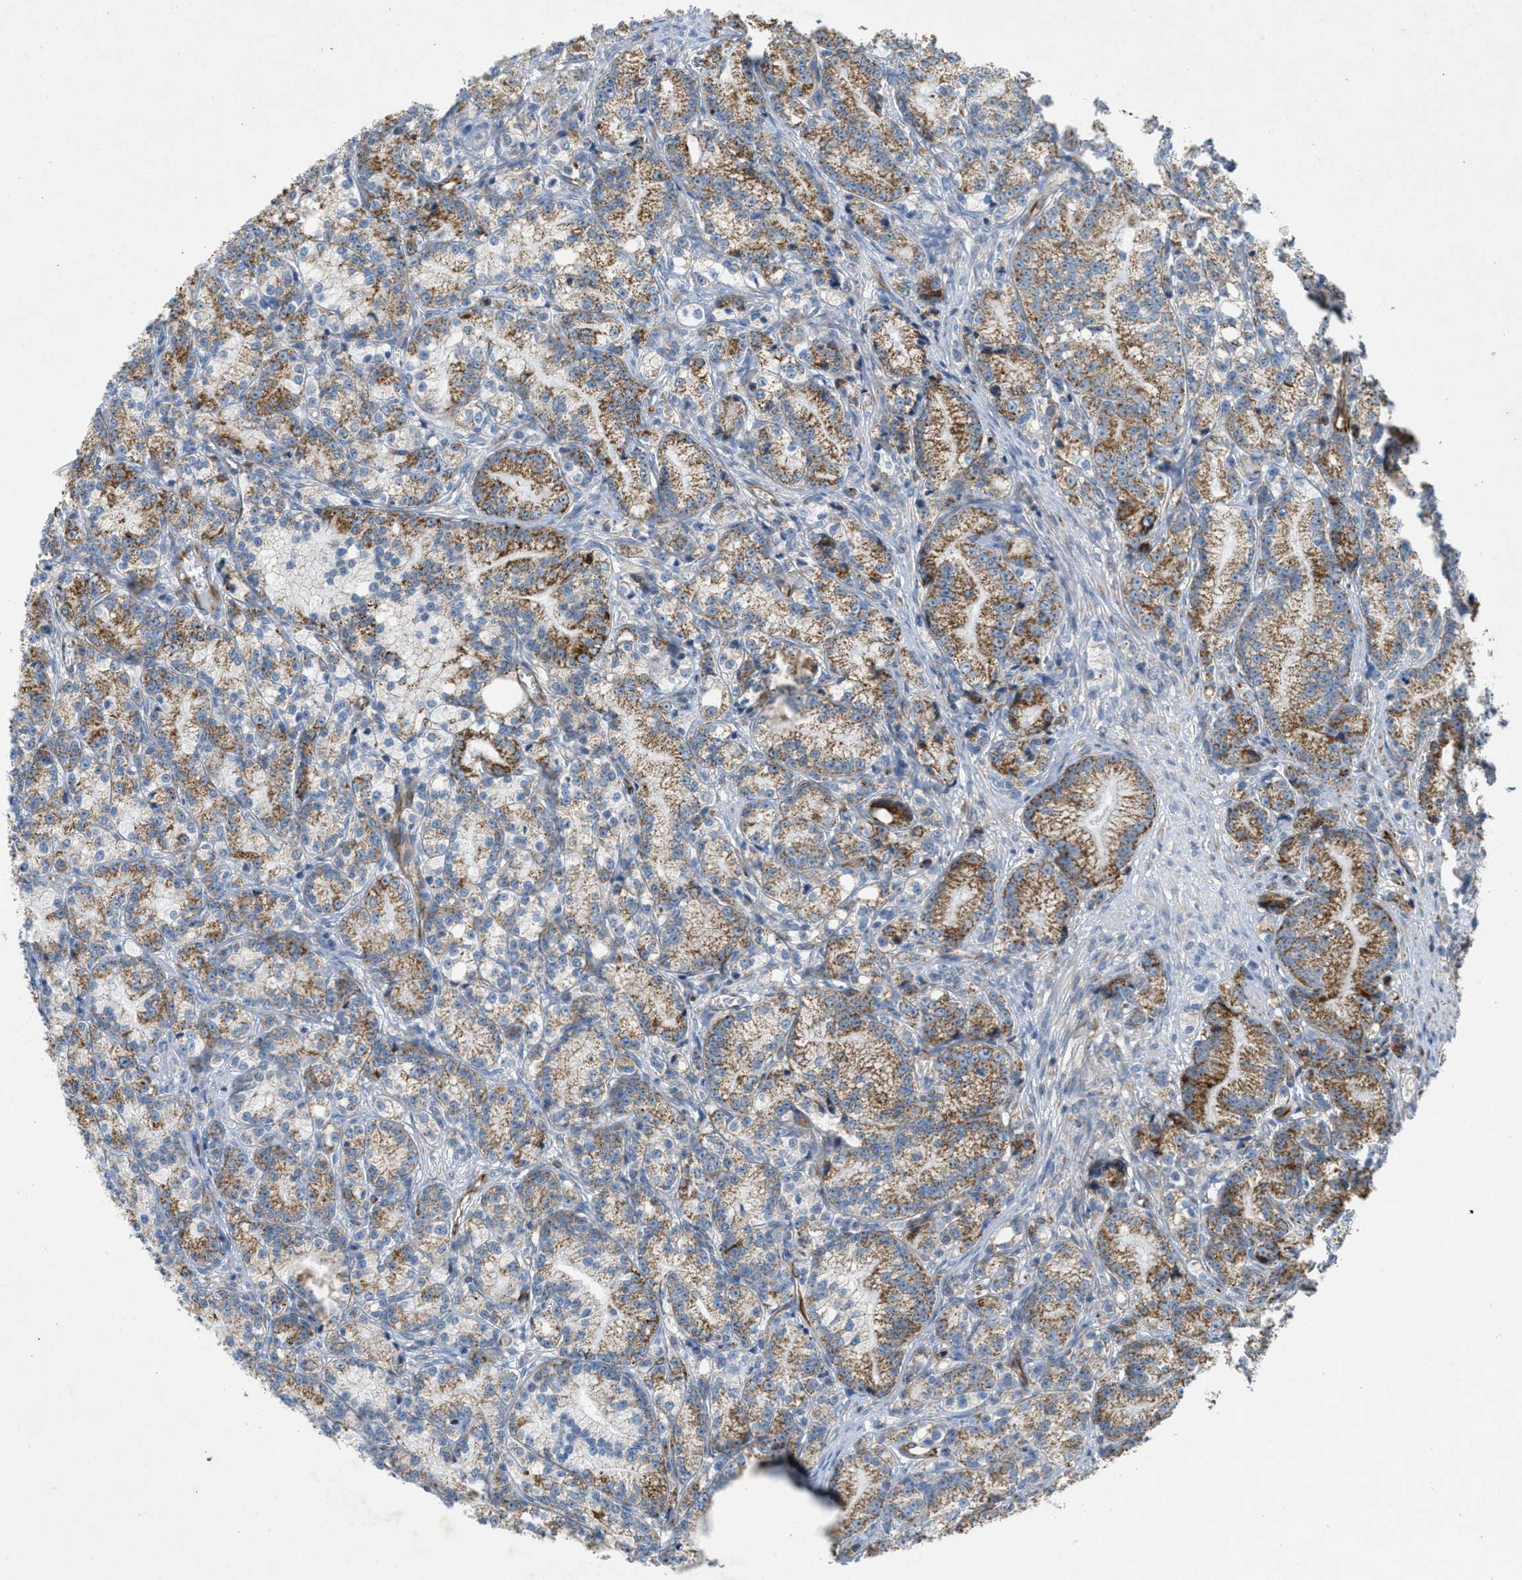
{"staining": {"intensity": "strong", "quantity": ">75%", "location": "cytoplasmic/membranous"}, "tissue": "prostate cancer", "cell_type": "Tumor cells", "image_type": "cancer", "snomed": [{"axis": "morphology", "description": "Adenocarcinoma, Low grade"}, {"axis": "topography", "description": "Prostate"}], "caption": "Protein expression analysis of prostate cancer reveals strong cytoplasmic/membranous positivity in about >75% of tumor cells.", "gene": "BTN3A1", "patient": {"sex": "male", "age": 89}}